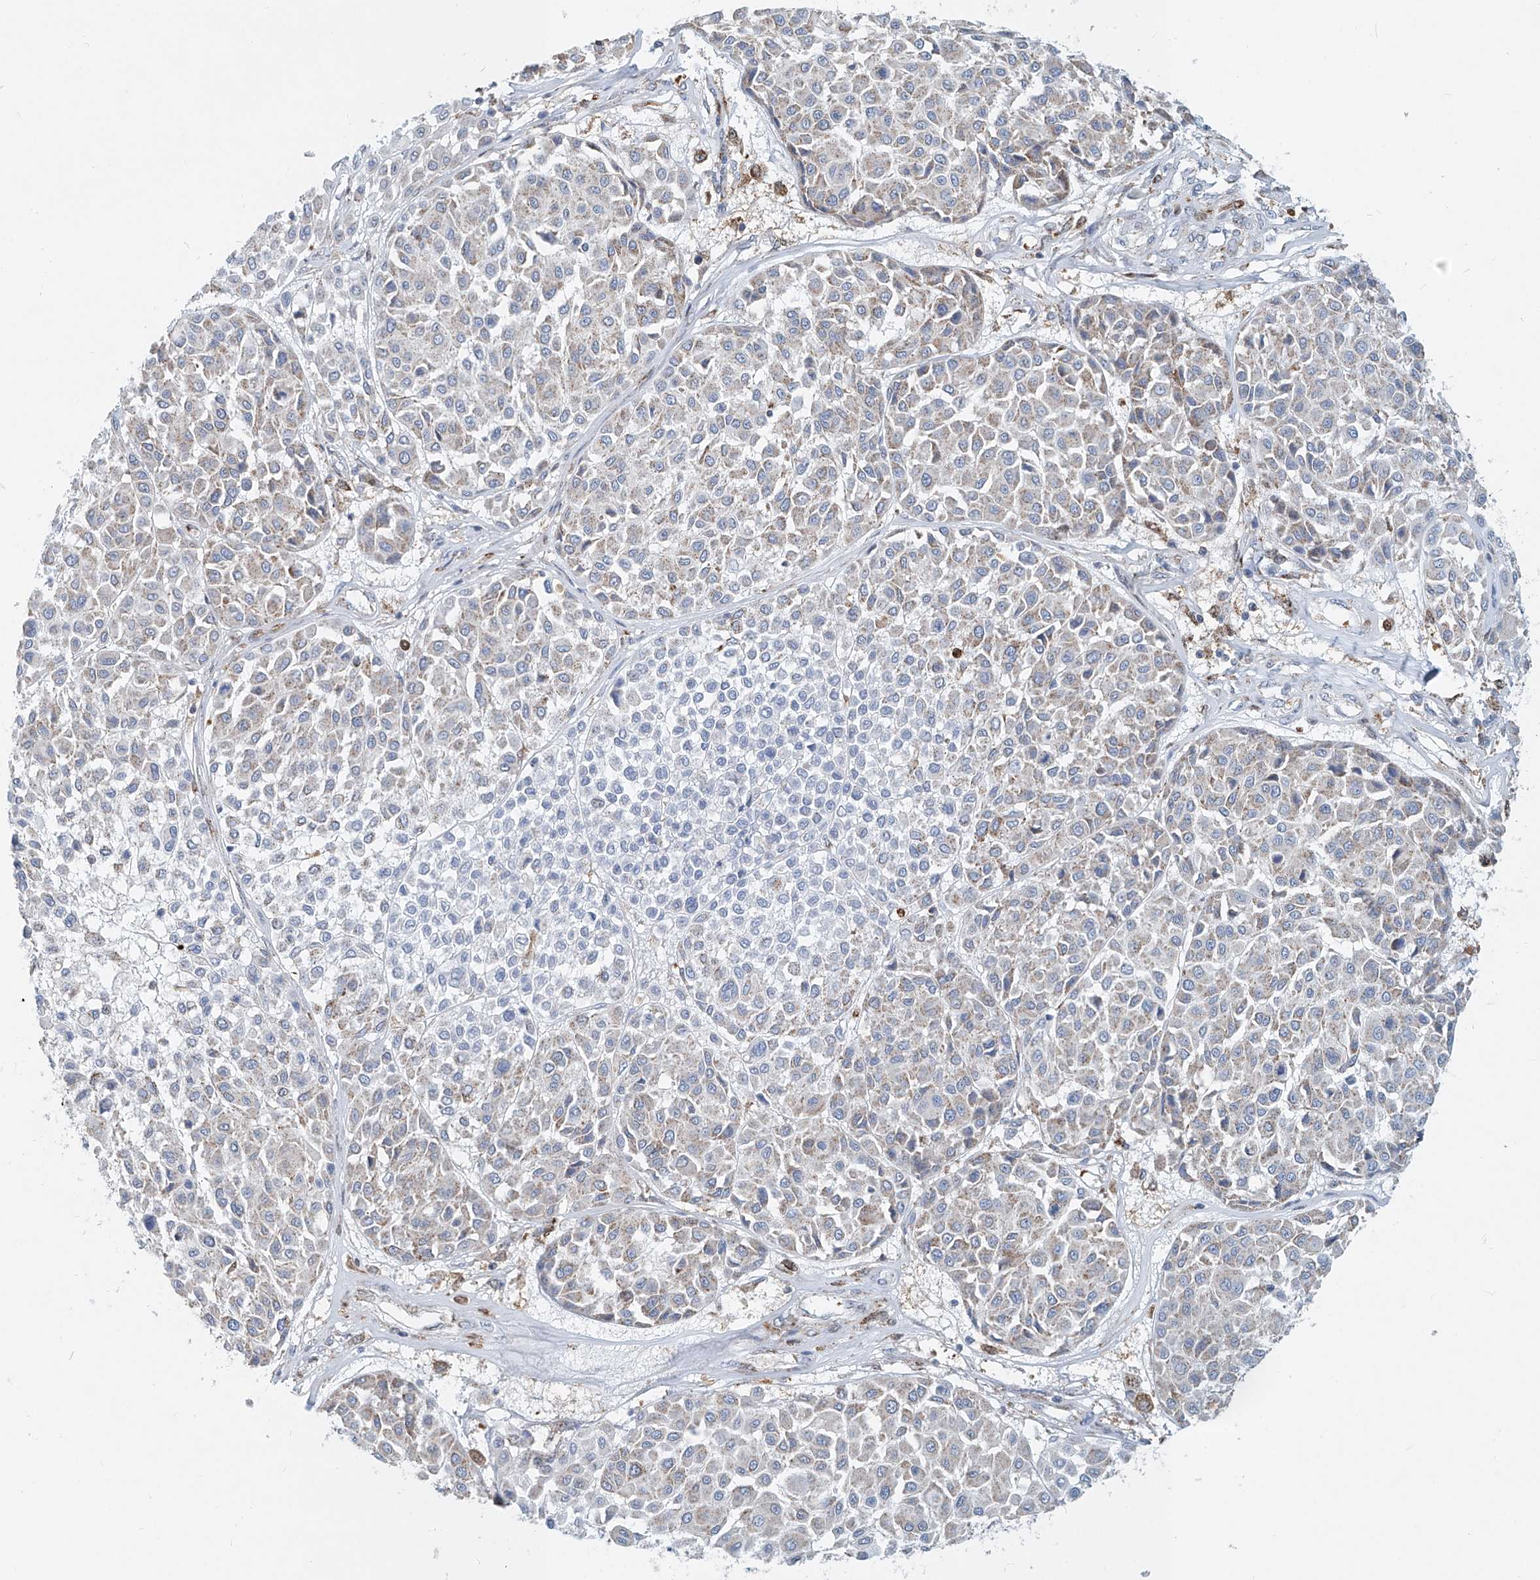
{"staining": {"intensity": "weak", "quantity": "25%-75%", "location": "cytoplasmic/membranous"}, "tissue": "melanoma", "cell_type": "Tumor cells", "image_type": "cancer", "snomed": [{"axis": "morphology", "description": "Malignant melanoma, Metastatic site"}, {"axis": "topography", "description": "Soft tissue"}], "caption": "Immunohistochemistry histopathology image of neoplastic tissue: human malignant melanoma (metastatic site) stained using immunohistochemistry shows low levels of weak protein expression localized specifically in the cytoplasmic/membranous of tumor cells, appearing as a cytoplasmic/membranous brown color.", "gene": "PTPRA", "patient": {"sex": "male", "age": 41}}